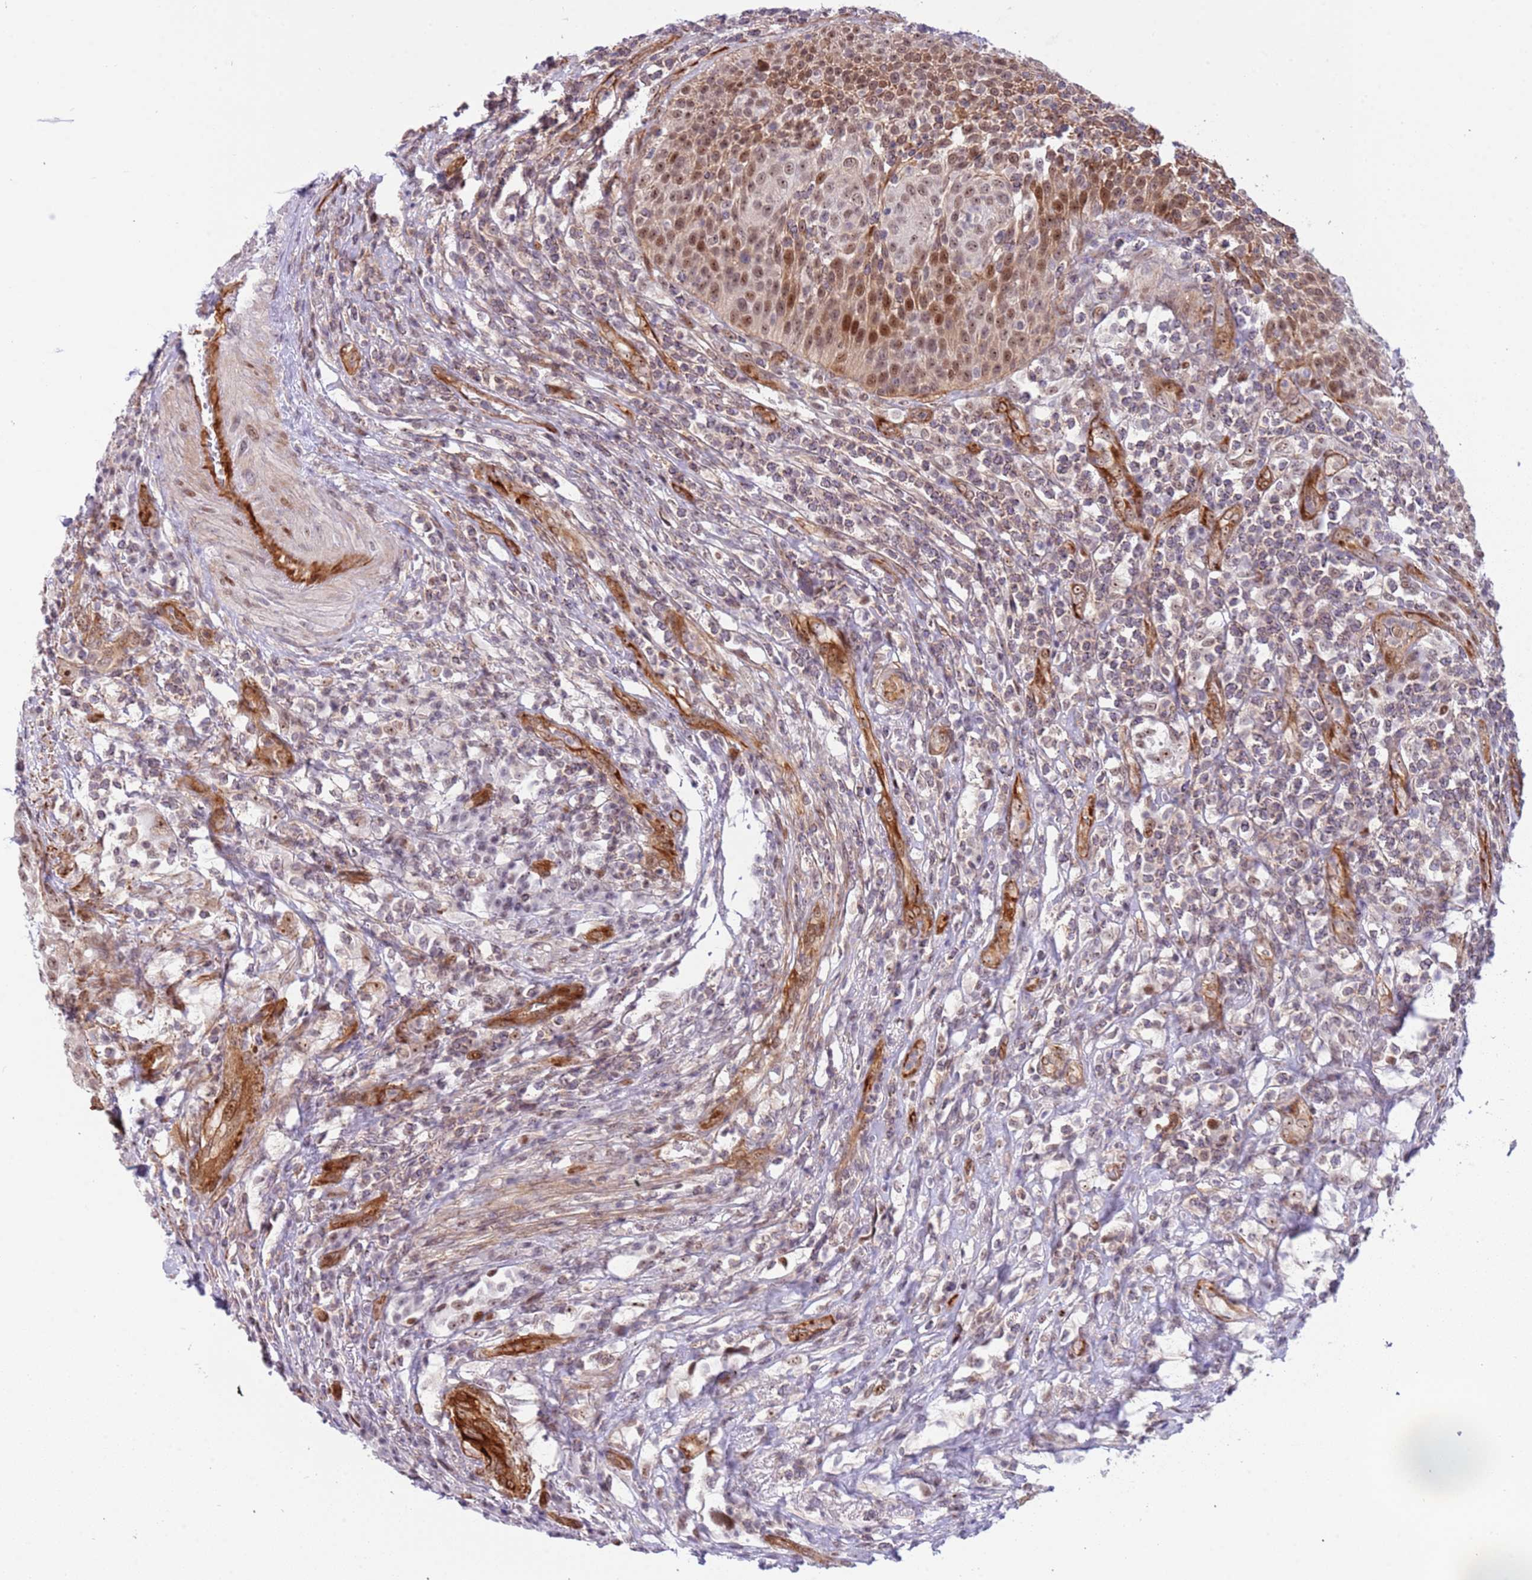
{"staining": {"intensity": "moderate", "quantity": ">75%", "location": "nuclear"}, "tissue": "urothelial cancer", "cell_type": "Tumor cells", "image_type": "cancer", "snomed": [{"axis": "morphology", "description": "Urothelial carcinoma, High grade"}, {"axis": "topography", "description": "Urinary bladder"}], "caption": "Urothelial carcinoma (high-grade) tissue shows moderate nuclear positivity in about >75% of tumor cells, visualized by immunohistochemistry.", "gene": "LRMDA", "patient": {"sex": "female", "age": 70}}